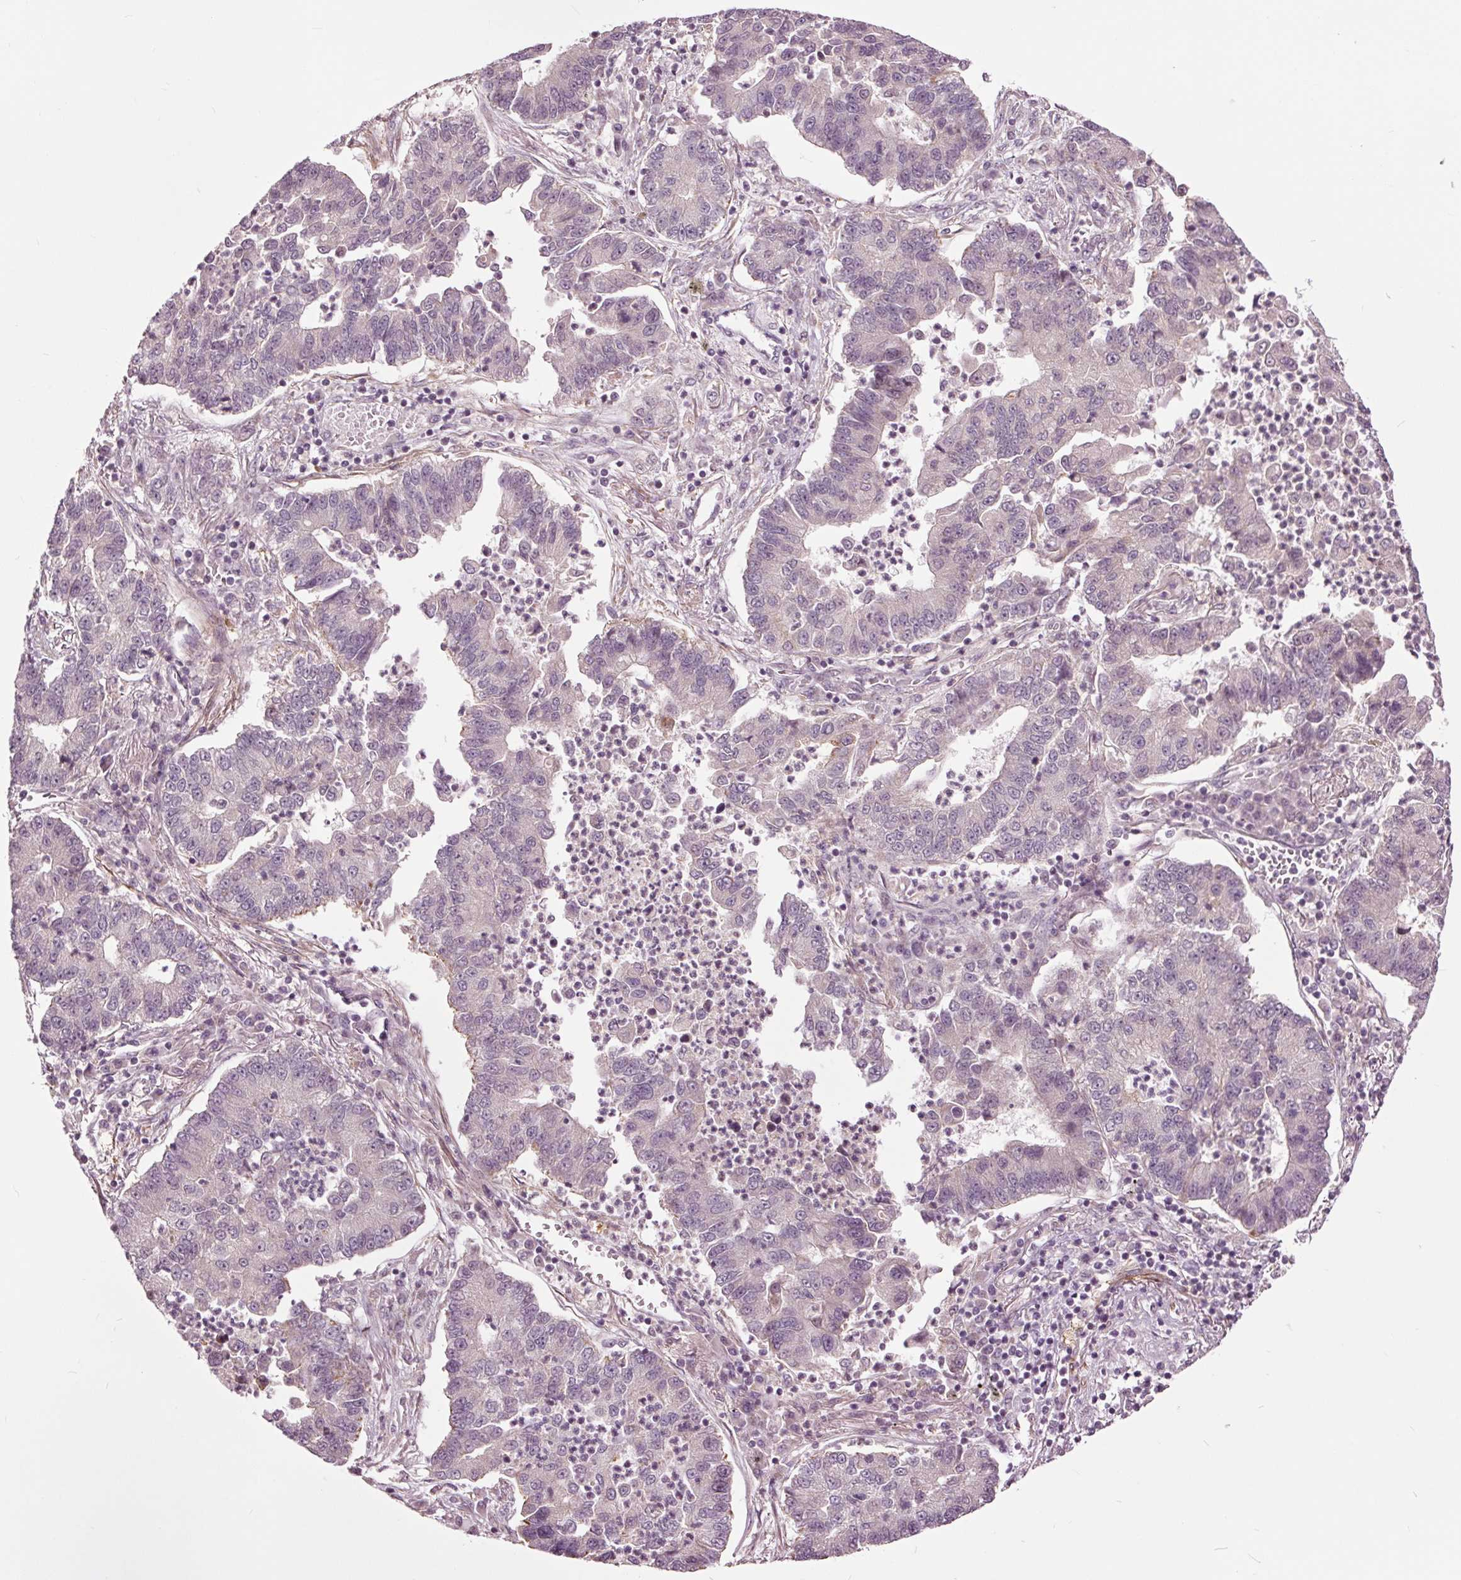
{"staining": {"intensity": "negative", "quantity": "none", "location": "none"}, "tissue": "lung cancer", "cell_type": "Tumor cells", "image_type": "cancer", "snomed": [{"axis": "morphology", "description": "Adenocarcinoma, NOS"}, {"axis": "topography", "description": "Lung"}], "caption": "Lung cancer (adenocarcinoma) was stained to show a protein in brown. There is no significant expression in tumor cells.", "gene": "HAUS5", "patient": {"sex": "female", "age": 57}}